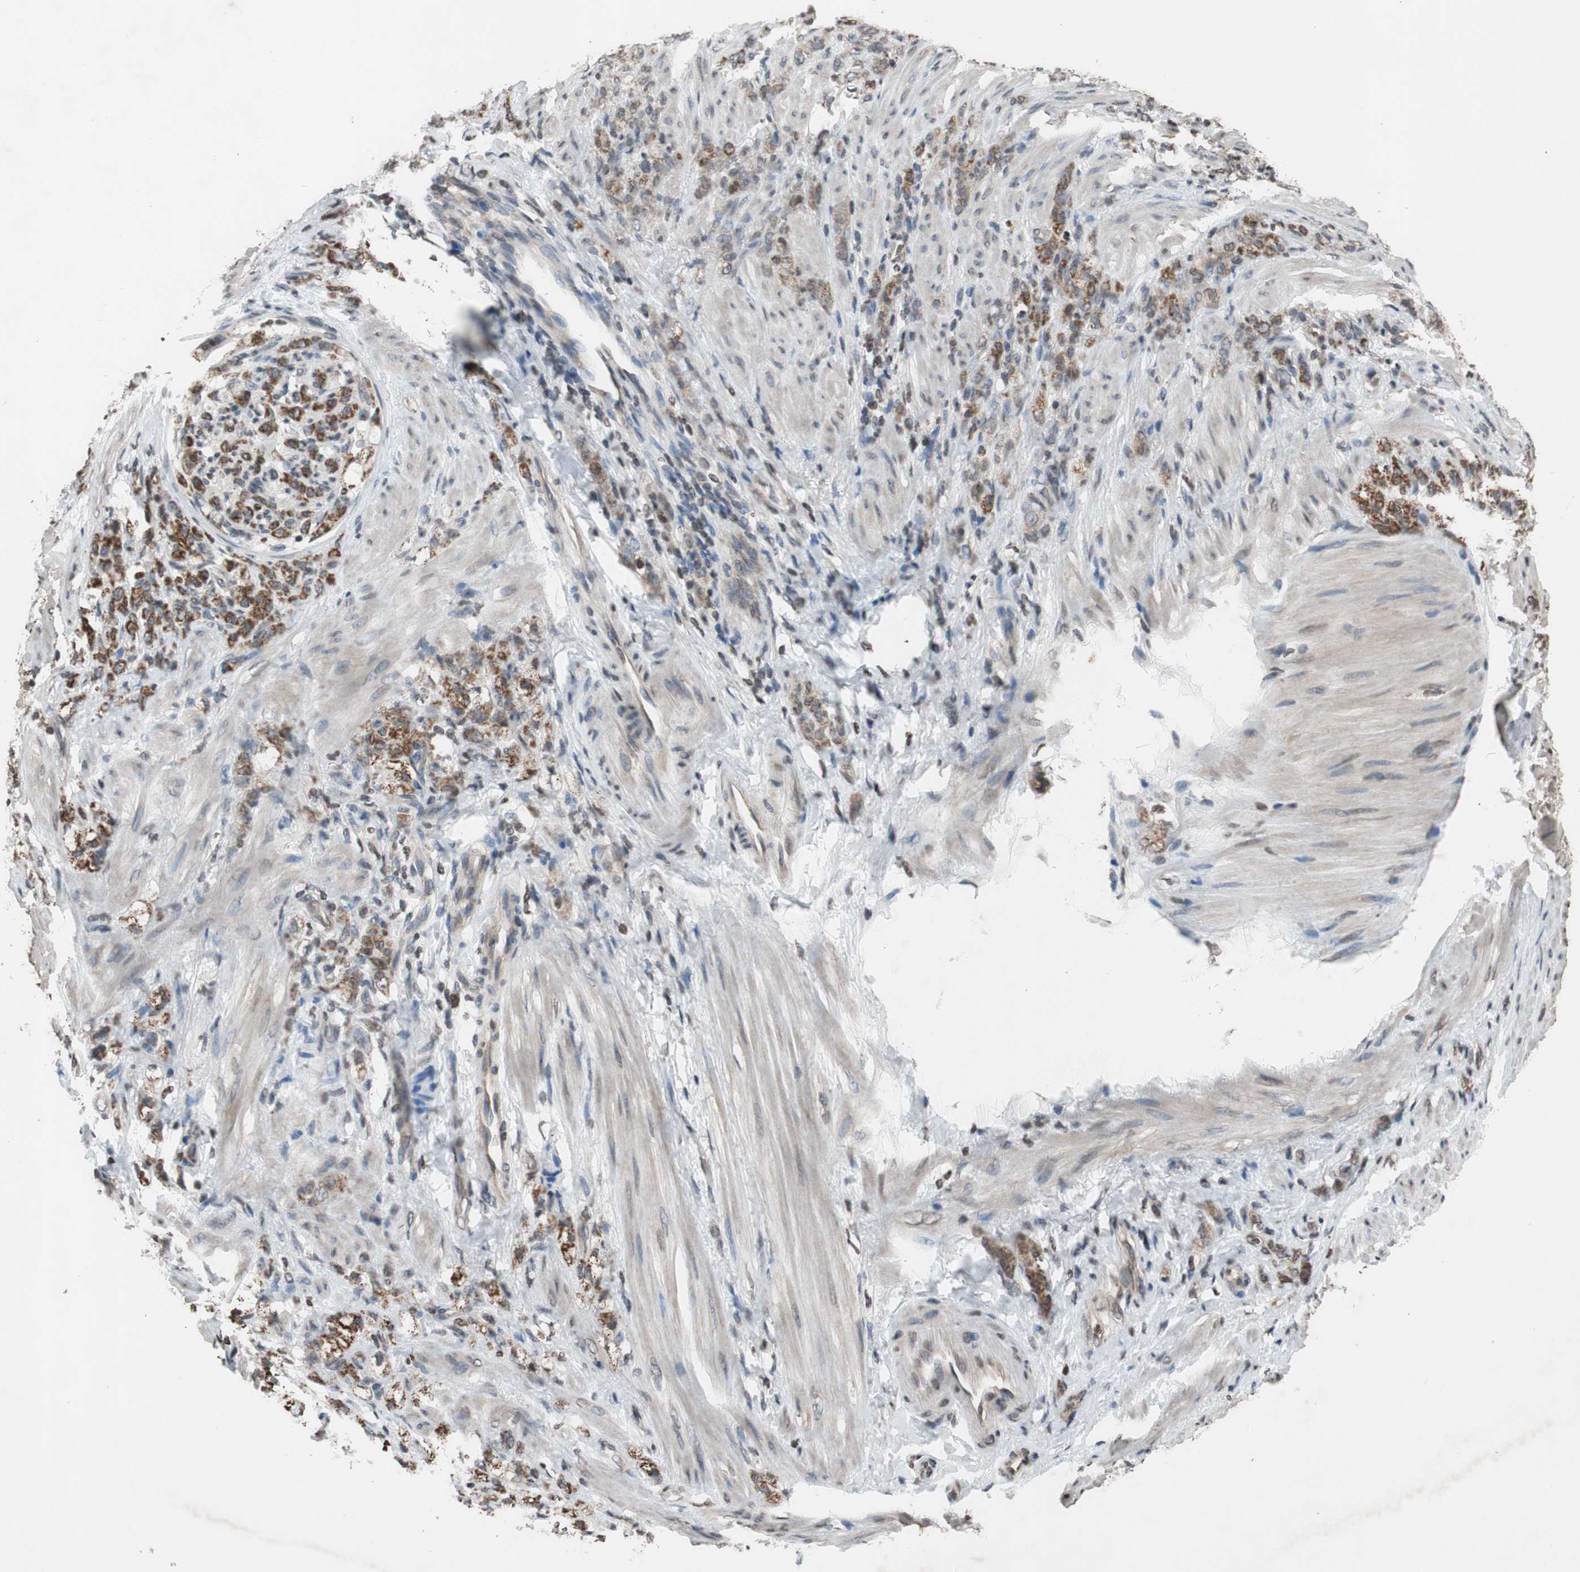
{"staining": {"intensity": "moderate", "quantity": ">75%", "location": "cytoplasmic/membranous"}, "tissue": "stomach cancer", "cell_type": "Tumor cells", "image_type": "cancer", "snomed": [{"axis": "morphology", "description": "Adenocarcinoma, NOS"}, {"axis": "topography", "description": "Stomach"}], "caption": "IHC photomicrograph of human stomach adenocarcinoma stained for a protein (brown), which exhibits medium levels of moderate cytoplasmic/membranous staining in about >75% of tumor cells.", "gene": "MCM6", "patient": {"sex": "male", "age": 82}}